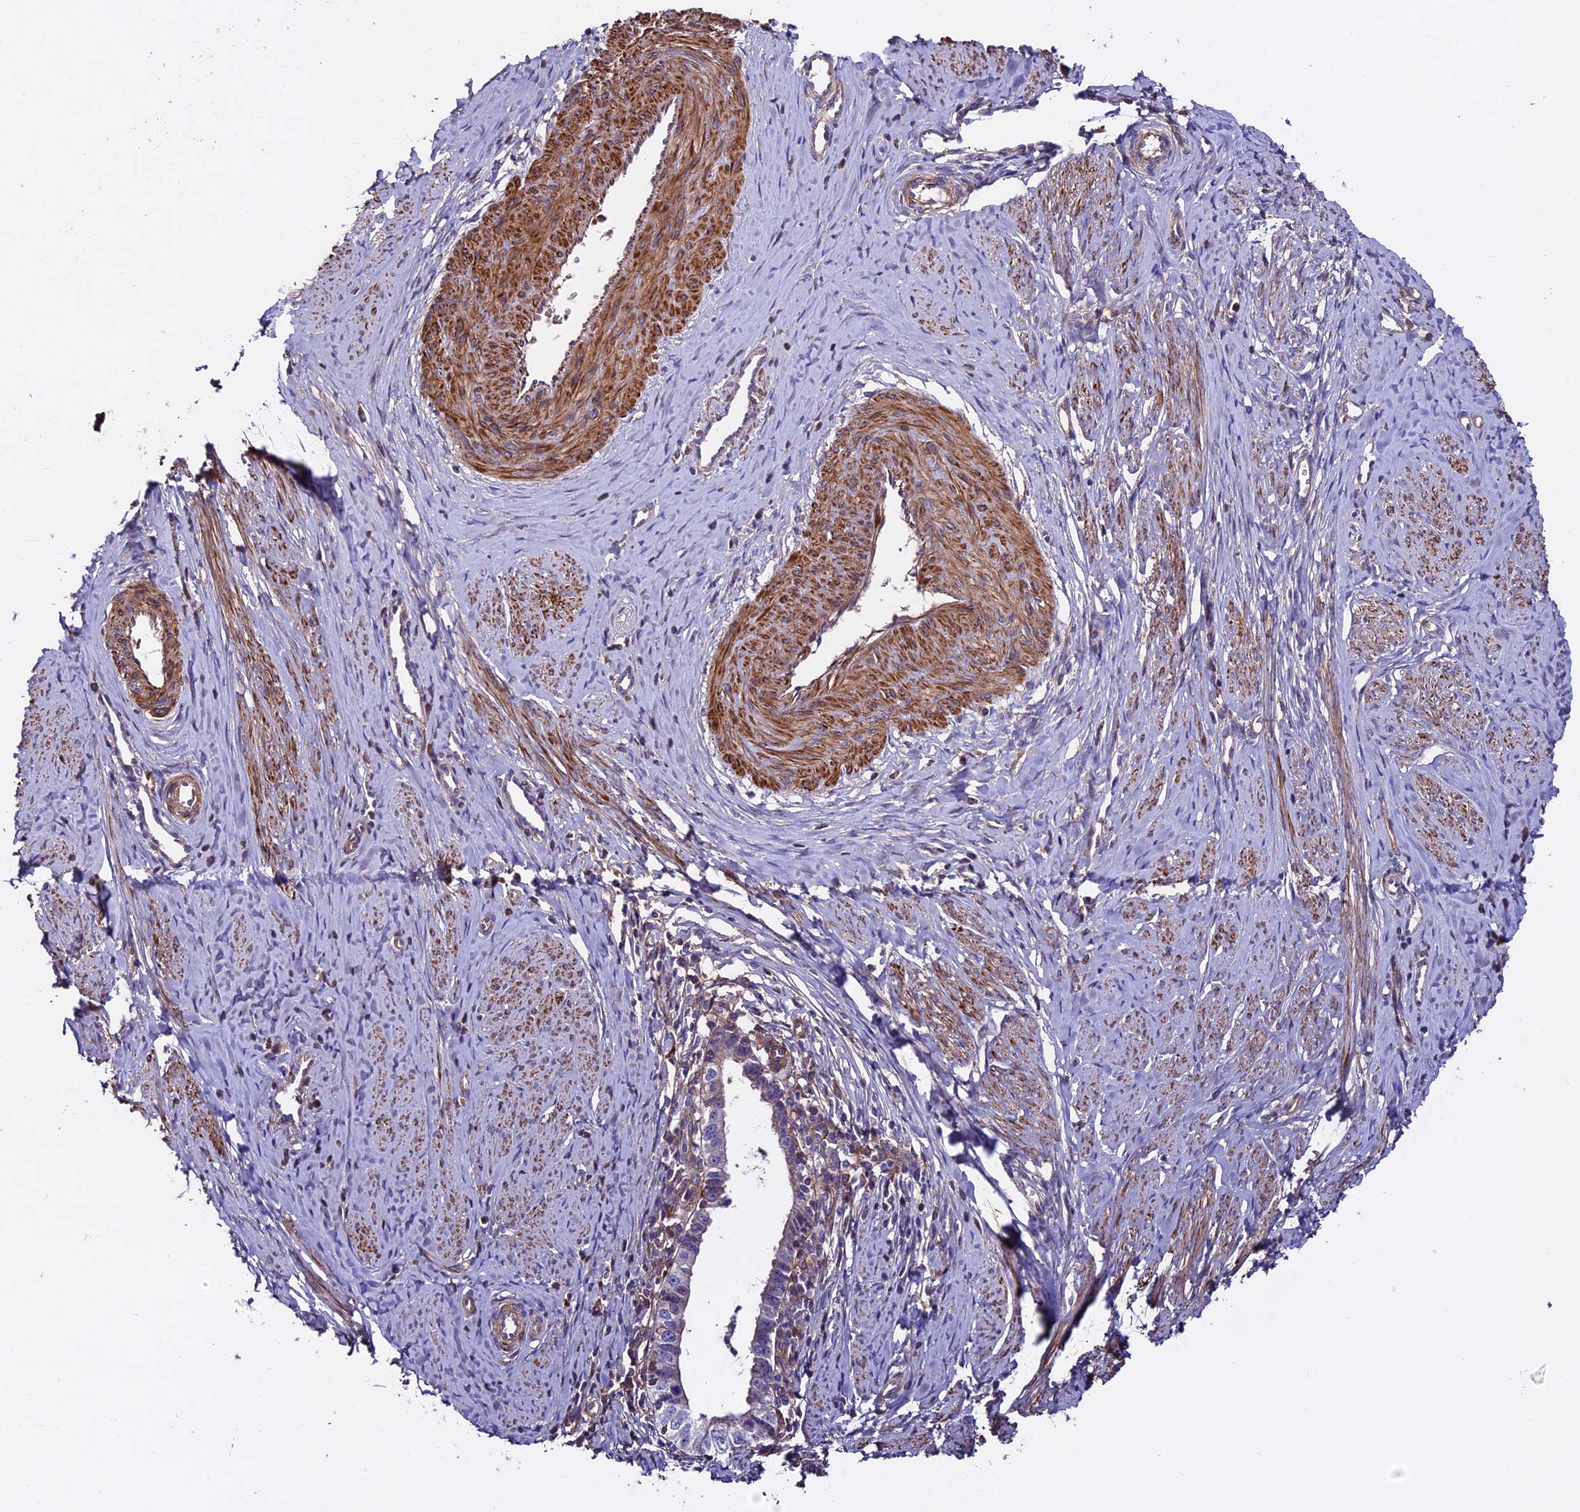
{"staining": {"intensity": "negative", "quantity": "none", "location": "none"}, "tissue": "cervical cancer", "cell_type": "Tumor cells", "image_type": "cancer", "snomed": [{"axis": "morphology", "description": "Adenocarcinoma, NOS"}, {"axis": "topography", "description": "Cervix"}], "caption": "DAB immunohistochemical staining of human cervical cancer reveals no significant expression in tumor cells.", "gene": "EVA1B", "patient": {"sex": "female", "age": 36}}